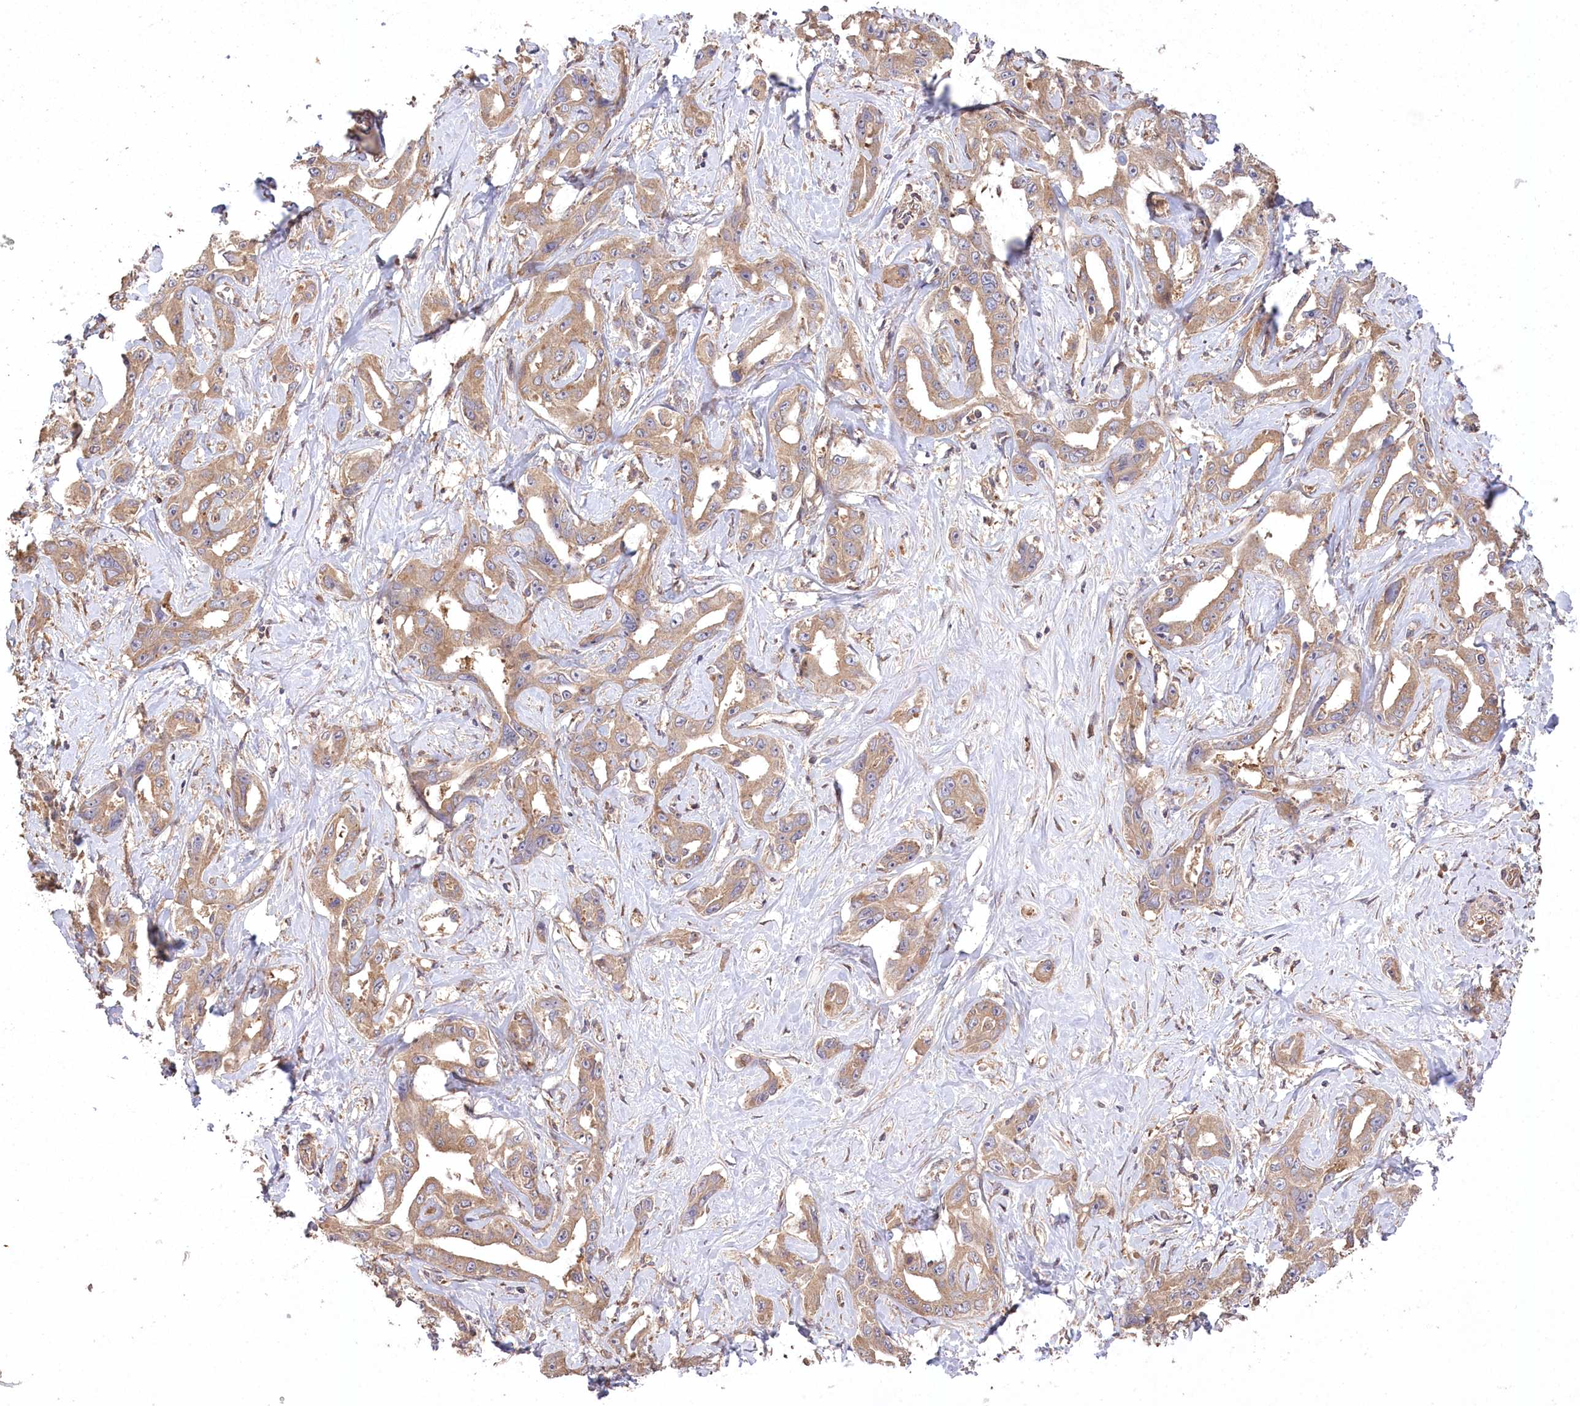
{"staining": {"intensity": "moderate", "quantity": ">75%", "location": "cytoplasmic/membranous"}, "tissue": "liver cancer", "cell_type": "Tumor cells", "image_type": "cancer", "snomed": [{"axis": "morphology", "description": "Cholangiocarcinoma"}, {"axis": "topography", "description": "Liver"}], "caption": "Moderate cytoplasmic/membranous staining is present in approximately >75% of tumor cells in liver cancer (cholangiocarcinoma). Nuclei are stained in blue.", "gene": "PRSS53", "patient": {"sex": "male", "age": 59}}